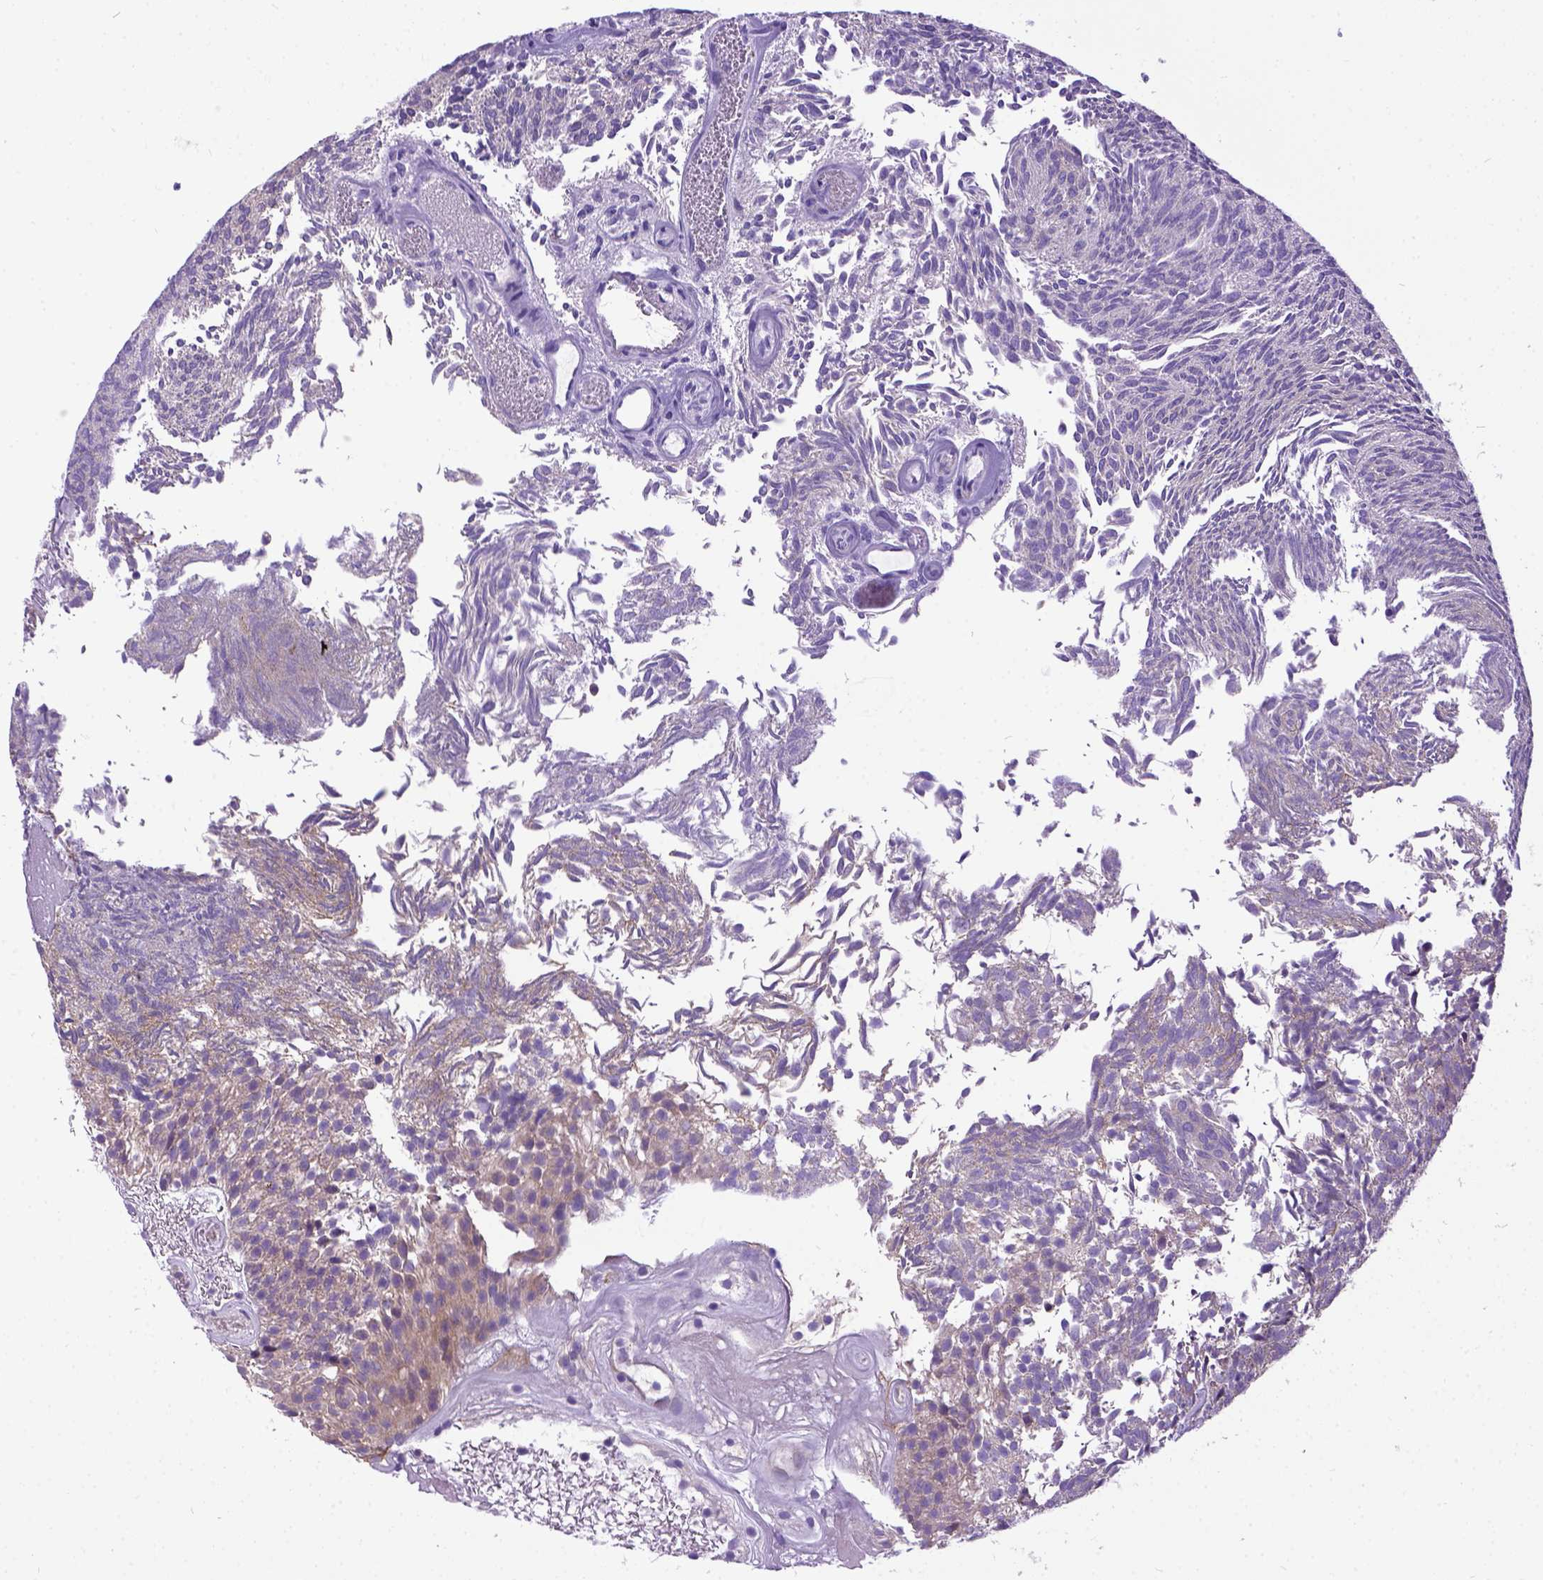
{"staining": {"intensity": "weak", "quantity": "25%-75%", "location": "cytoplasmic/membranous"}, "tissue": "urothelial cancer", "cell_type": "Tumor cells", "image_type": "cancer", "snomed": [{"axis": "morphology", "description": "Urothelial carcinoma, Low grade"}, {"axis": "topography", "description": "Urinary bladder"}], "caption": "The immunohistochemical stain labels weak cytoplasmic/membranous expression in tumor cells of low-grade urothelial carcinoma tissue.", "gene": "NEK5", "patient": {"sex": "male", "age": 77}}